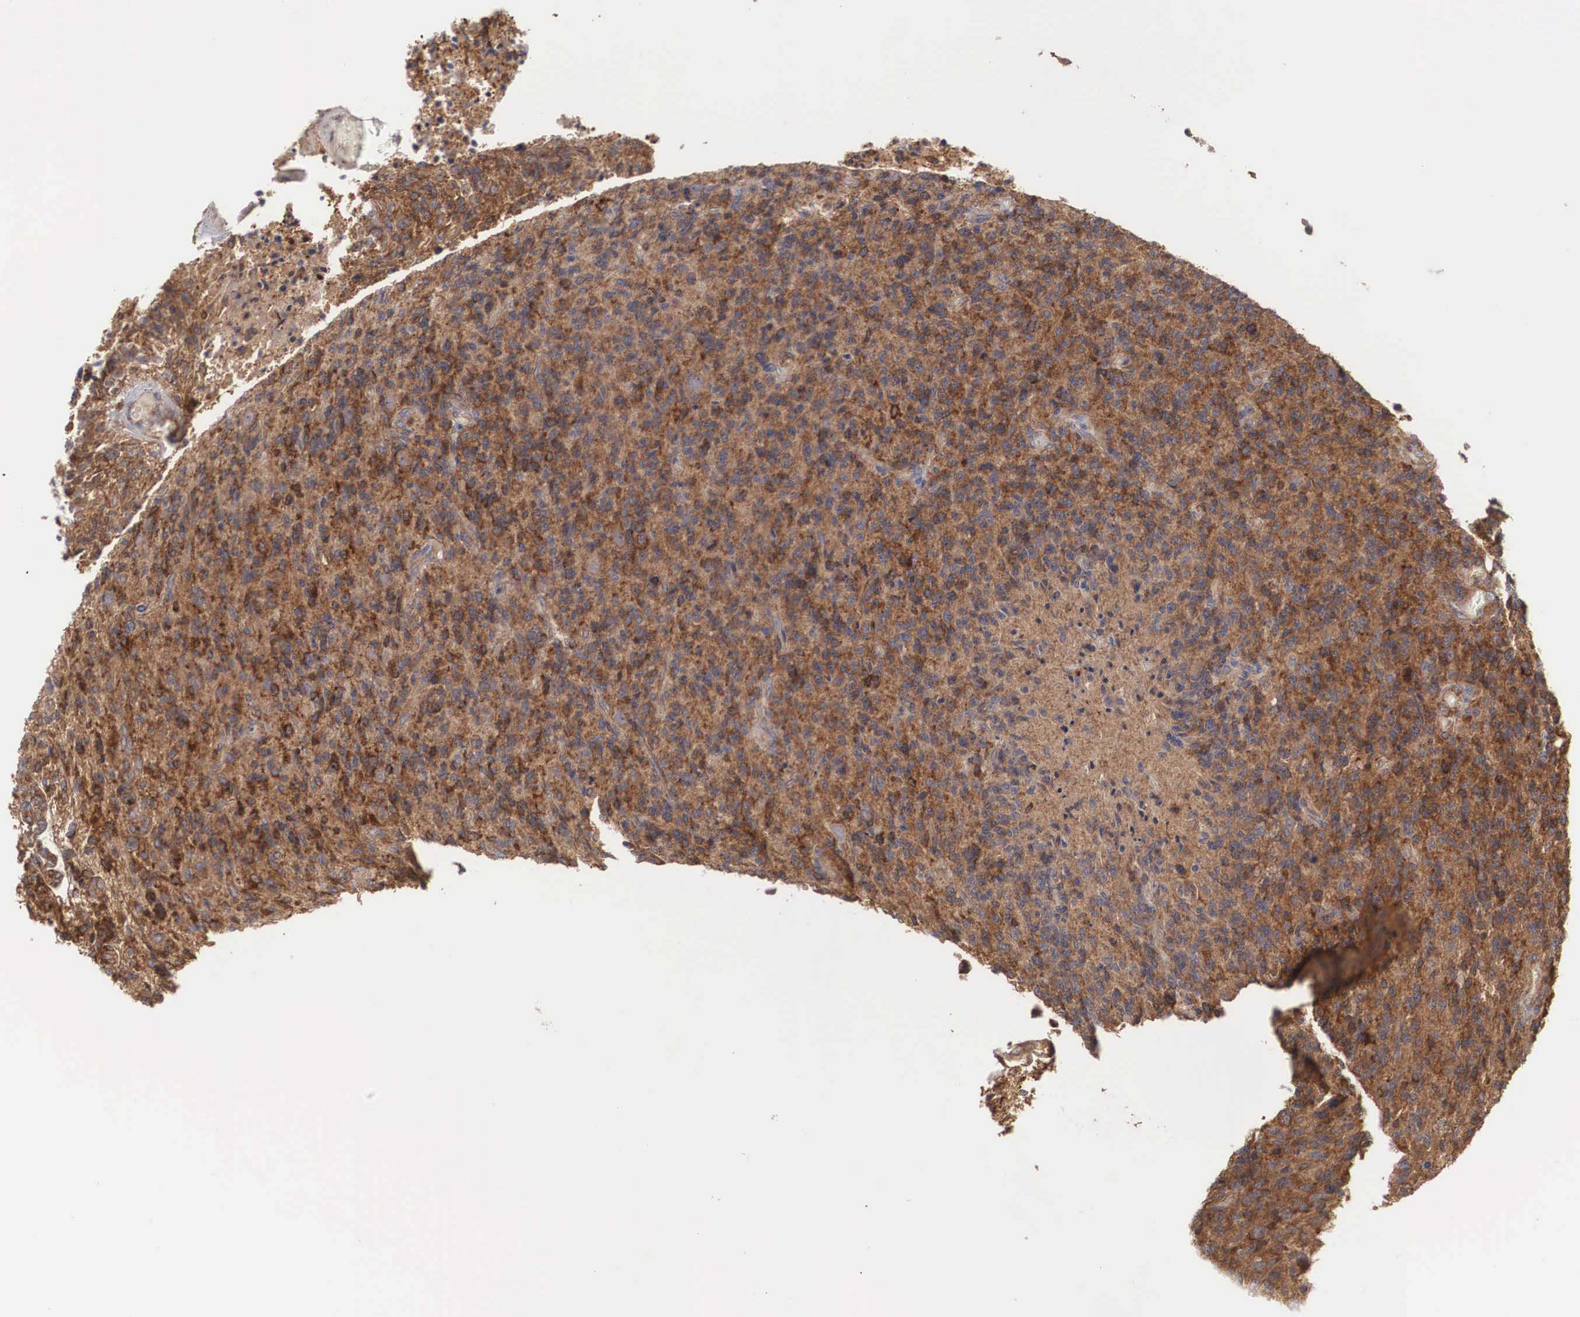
{"staining": {"intensity": "strong", "quantity": ">75%", "location": "cytoplasmic/membranous"}, "tissue": "glioma", "cell_type": "Tumor cells", "image_type": "cancer", "snomed": [{"axis": "morphology", "description": "Glioma, malignant, High grade"}, {"axis": "topography", "description": "Brain"}], "caption": "Strong cytoplasmic/membranous staining for a protein is appreciated in about >75% of tumor cells of glioma using immunohistochemistry (IHC).", "gene": "ARMCX4", "patient": {"sex": "male", "age": 36}}